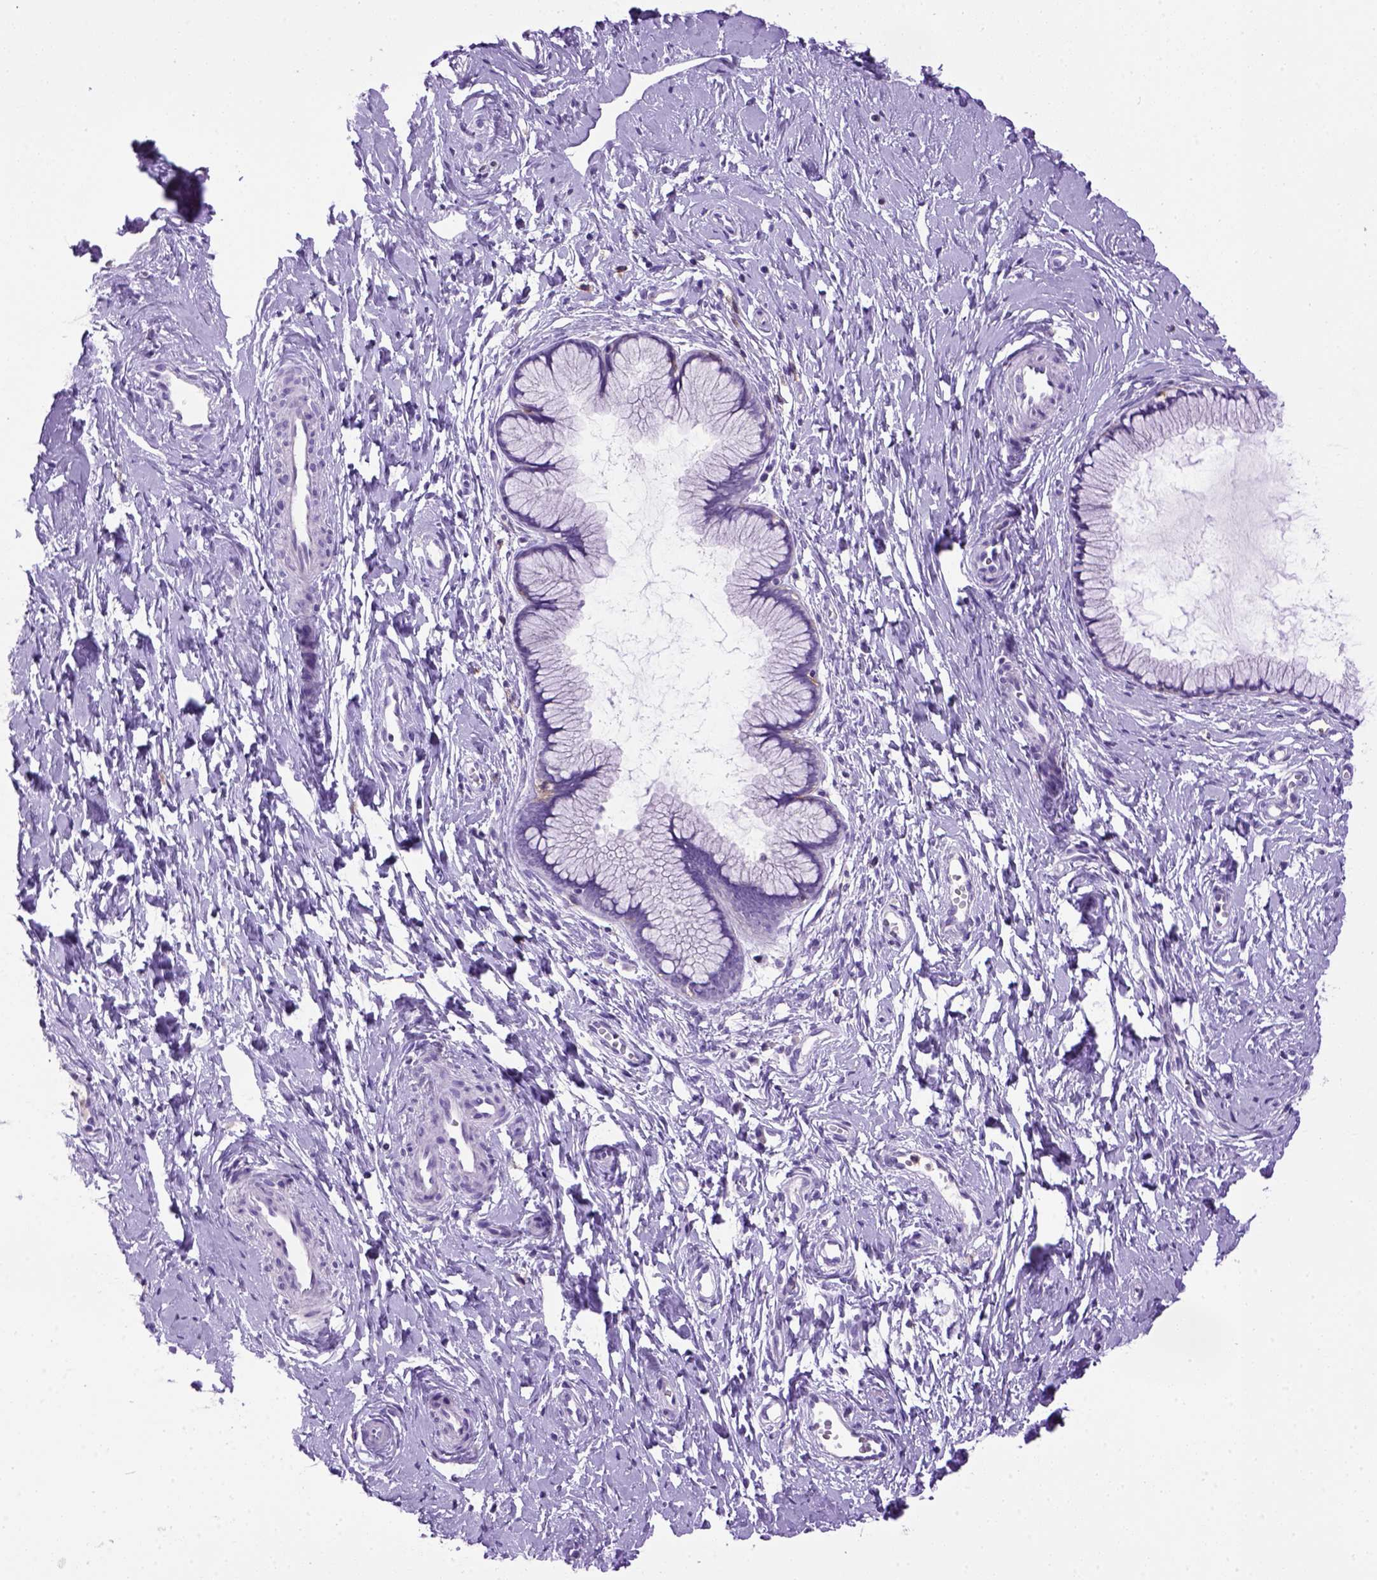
{"staining": {"intensity": "negative", "quantity": "none", "location": "none"}, "tissue": "cervix", "cell_type": "Glandular cells", "image_type": "normal", "snomed": [{"axis": "morphology", "description": "Normal tissue, NOS"}, {"axis": "topography", "description": "Cervix"}], "caption": "This photomicrograph is of benign cervix stained with IHC to label a protein in brown with the nuclei are counter-stained blue. There is no staining in glandular cells.", "gene": "ITGAX", "patient": {"sex": "female", "age": 40}}